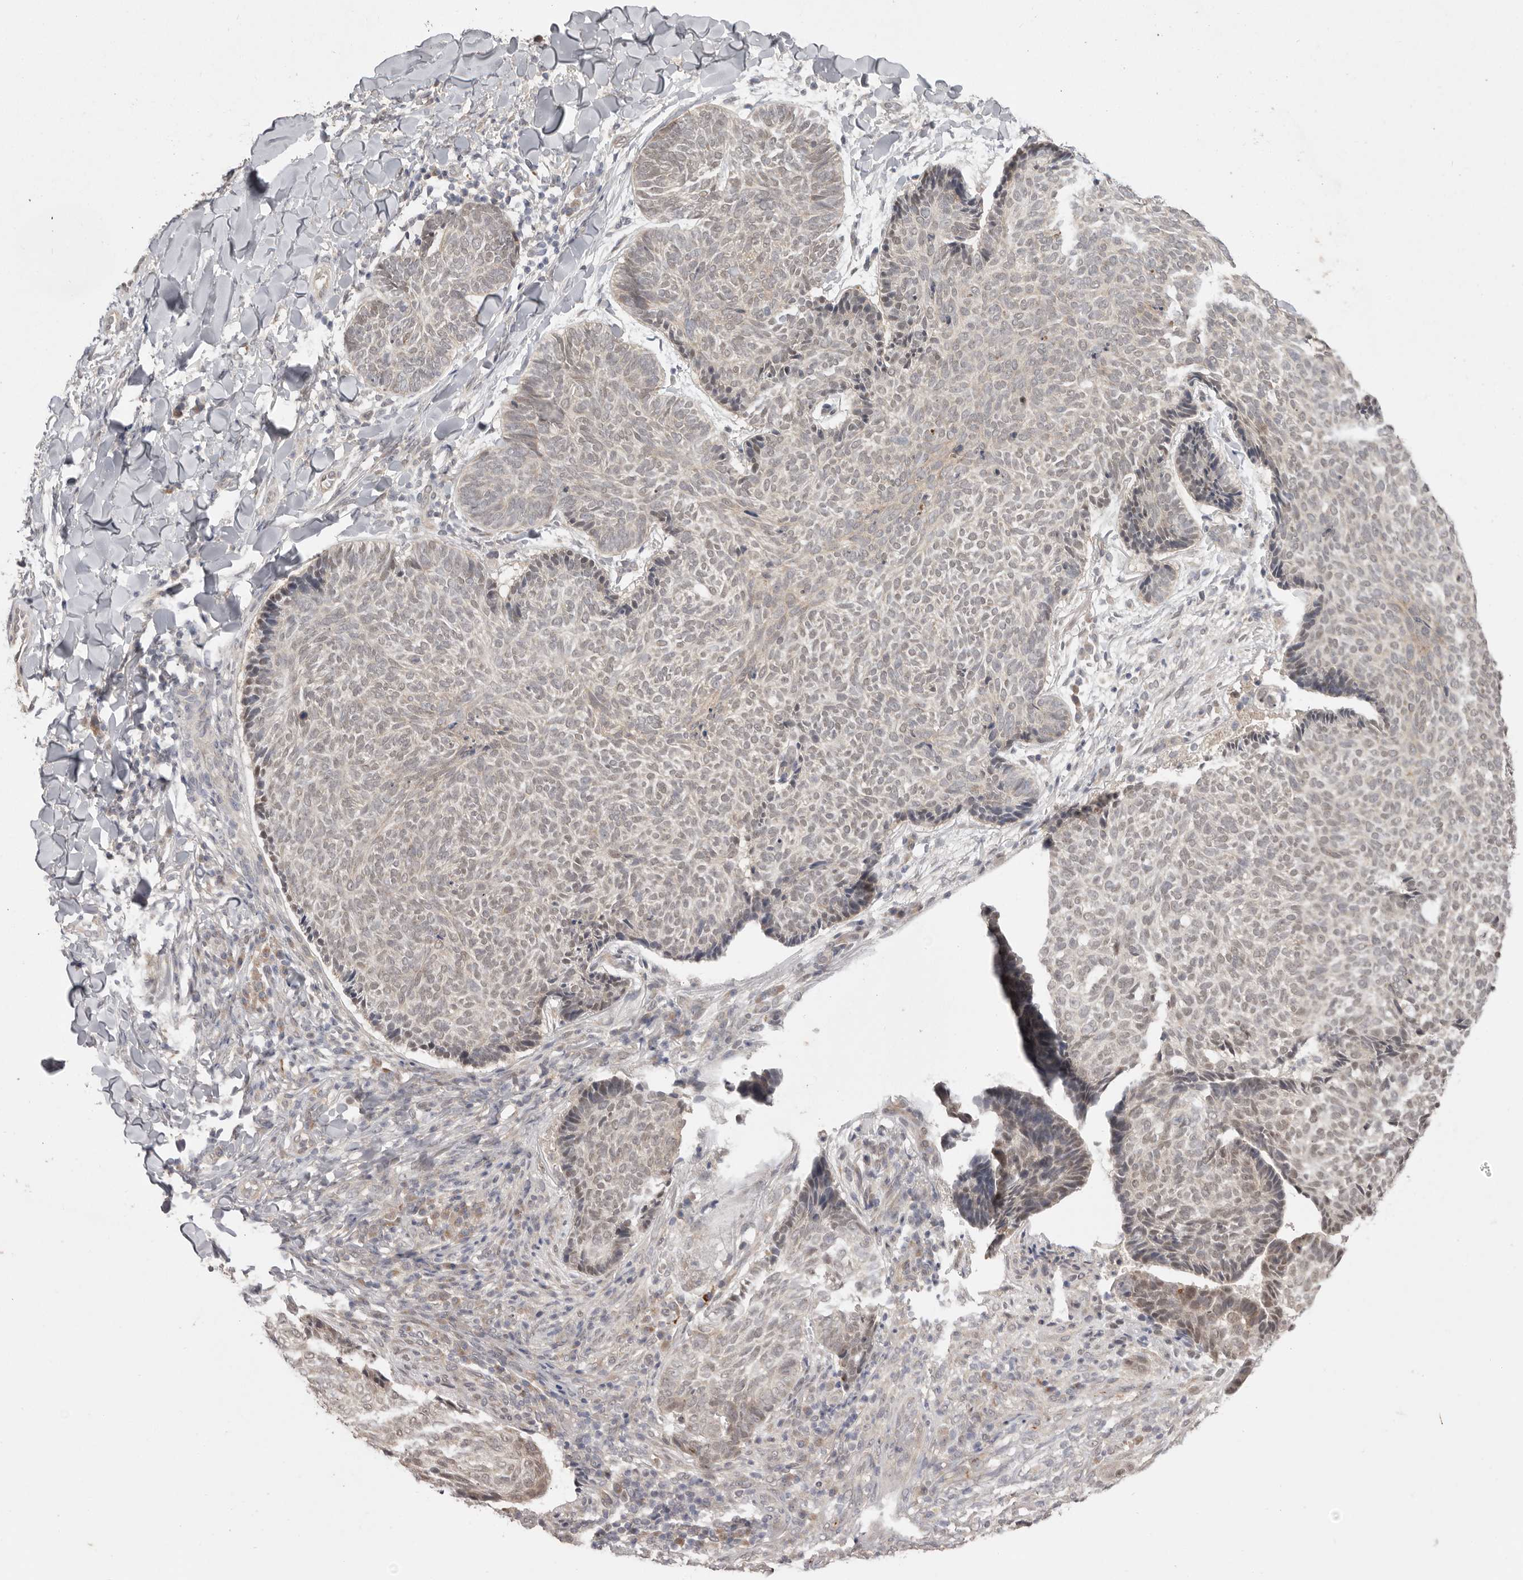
{"staining": {"intensity": "weak", "quantity": ">75%", "location": "nuclear"}, "tissue": "skin cancer", "cell_type": "Tumor cells", "image_type": "cancer", "snomed": [{"axis": "morphology", "description": "Normal tissue, NOS"}, {"axis": "morphology", "description": "Basal cell carcinoma"}, {"axis": "topography", "description": "Skin"}], "caption": "Immunohistochemistry of human skin cancer (basal cell carcinoma) demonstrates low levels of weak nuclear positivity in about >75% of tumor cells.", "gene": "NSUN4", "patient": {"sex": "male", "age": 50}}